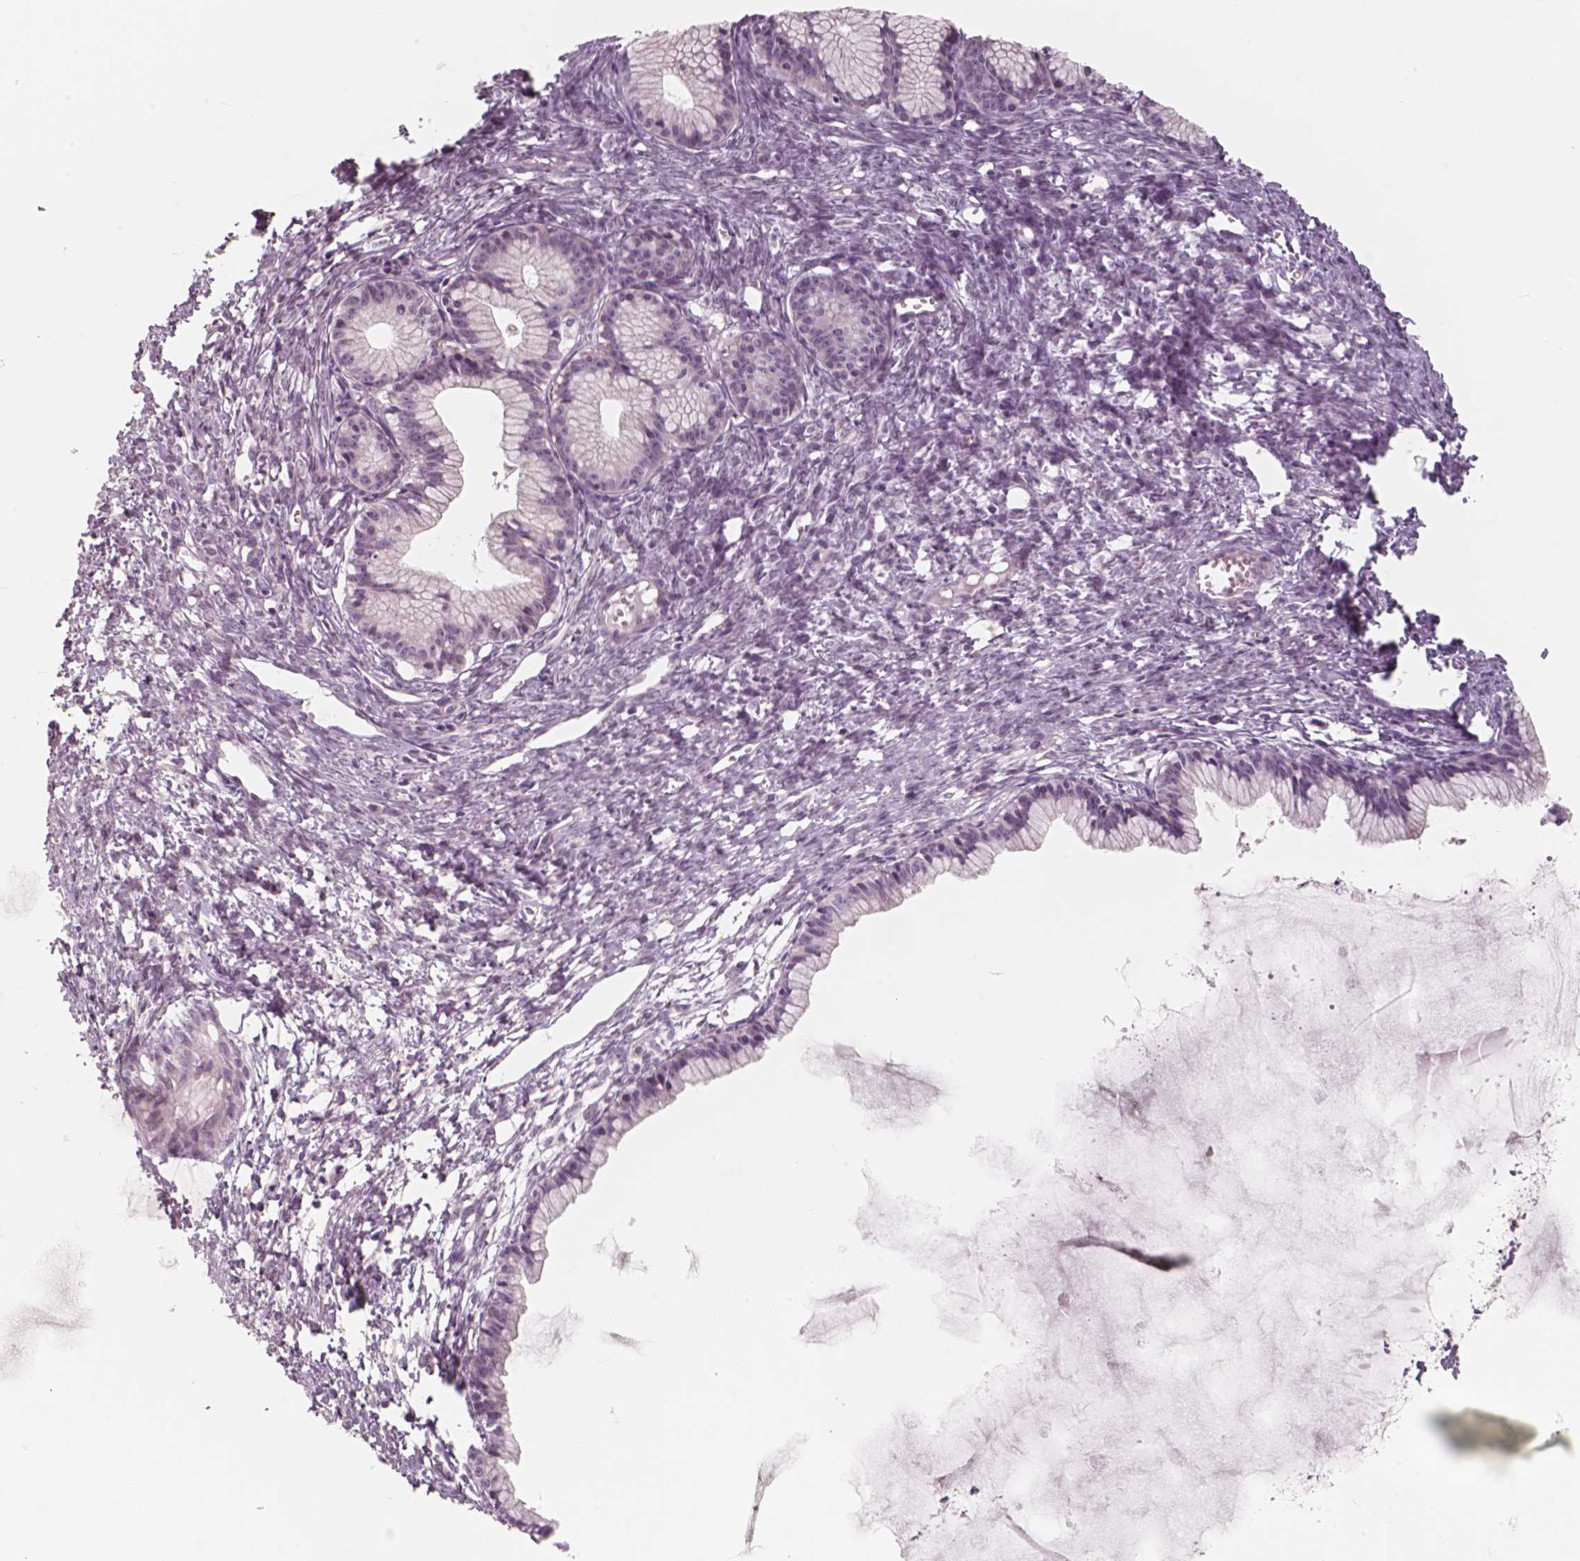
{"staining": {"intensity": "negative", "quantity": "none", "location": "none"}, "tissue": "ovarian cancer", "cell_type": "Tumor cells", "image_type": "cancer", "snomed": [{"axis": "morphology", "description": "Cystadenocarcinoma, mucinous, NOS"}, {"axis": "topography", "description": "Ovary"}], "caption": "The image displays no significant staining in tumor cells of ovarian cancer (mucinous cystadenocarcinoma).", "gene": "RNASE7", "patient": {"sex": "female", "age": 41}}